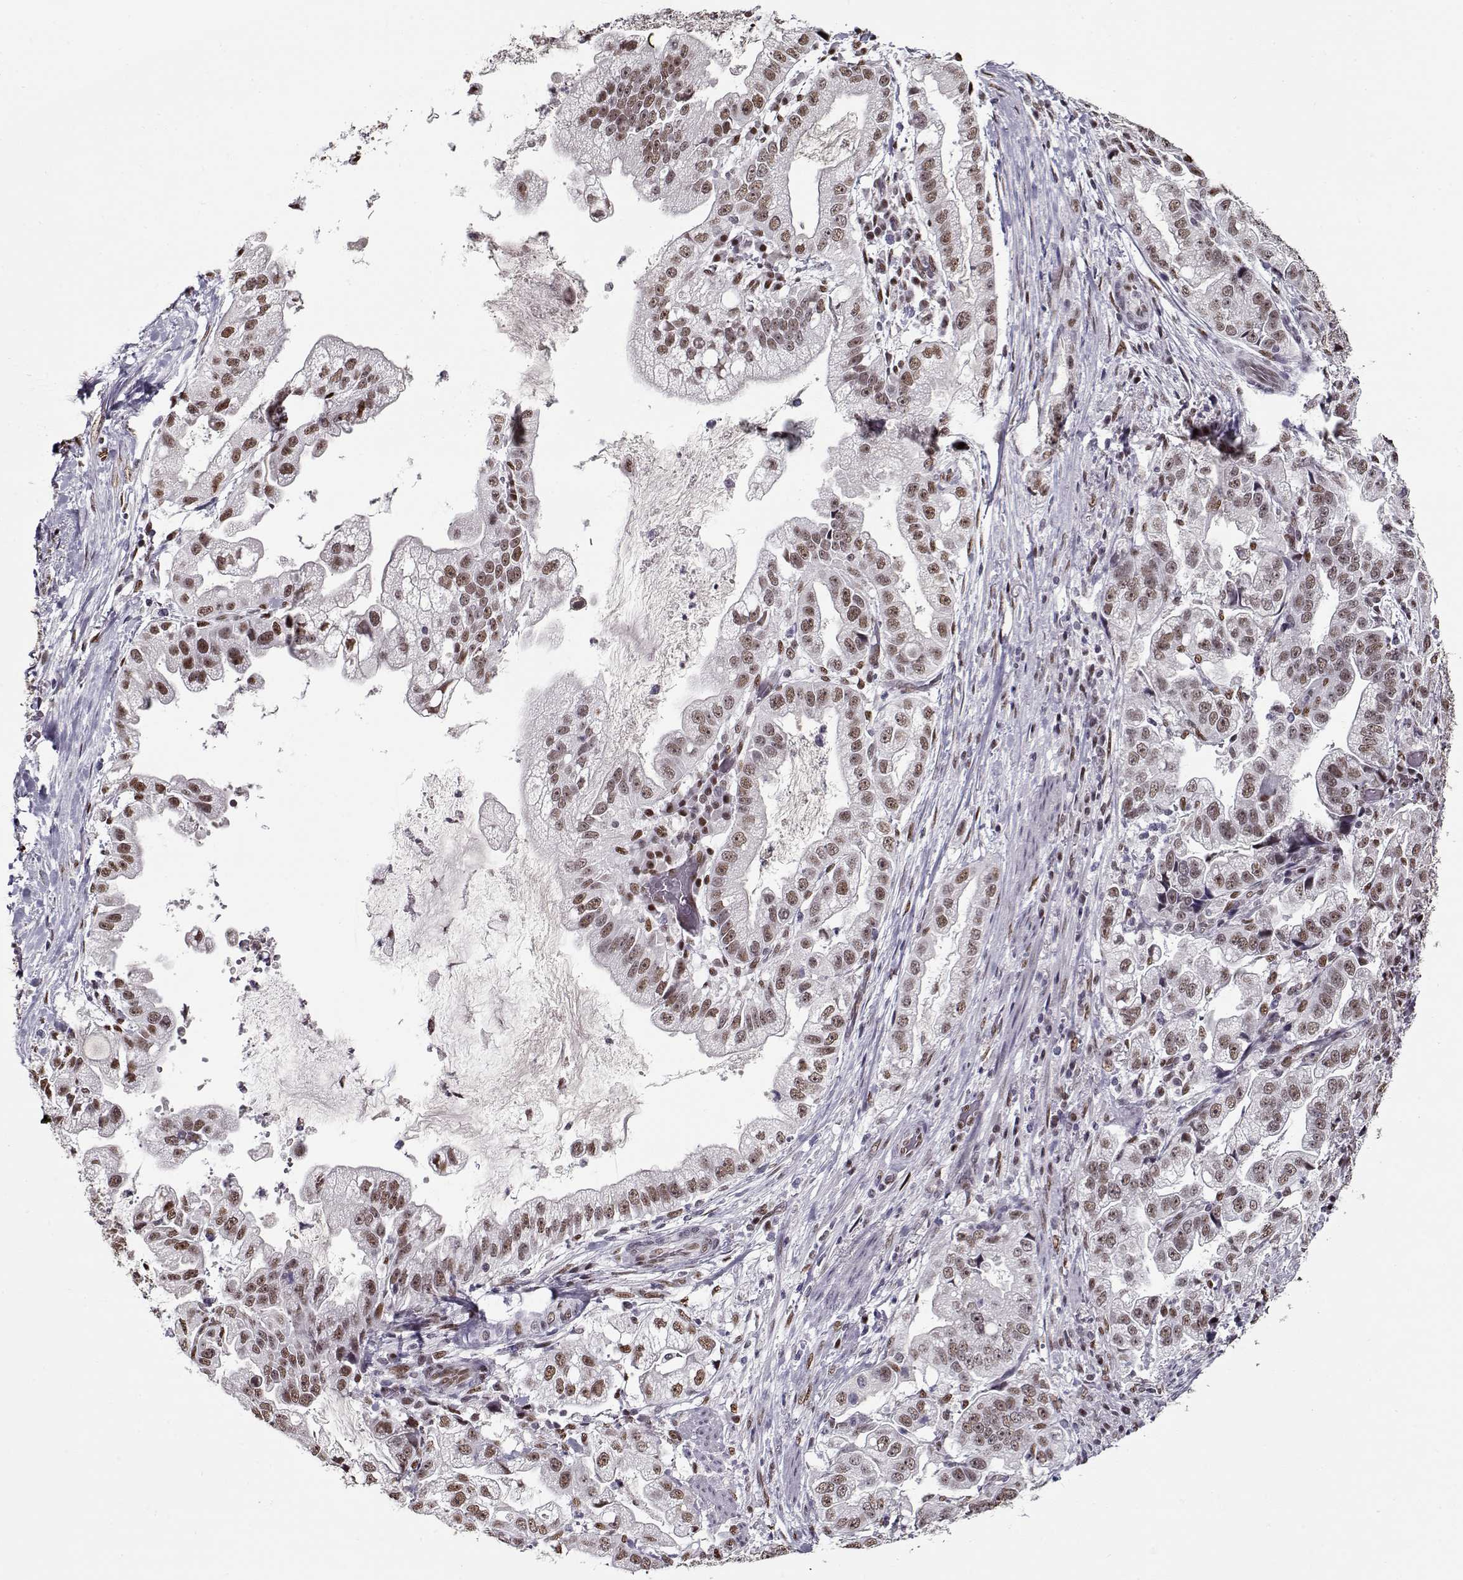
{"staining": {"intensity": "moderate", "quantity": ">75%", "location": "nuclear"}, "tissue": "stomach cancer", "cell_type": "Tumor cells", "image_type": "cancer", "snomed": [{"axis": "morphology", "description": "Adenocarcinoma, NOS"}, {"axis": "topography", "description": "Stomach"}], "caption": "Human stomach cancer stained with a brown dye shows moderate nuclear positive staining in about >75% of tumor cells.", "gene": "PRMT8", "patient": {"sex": "male", "age": 59}}